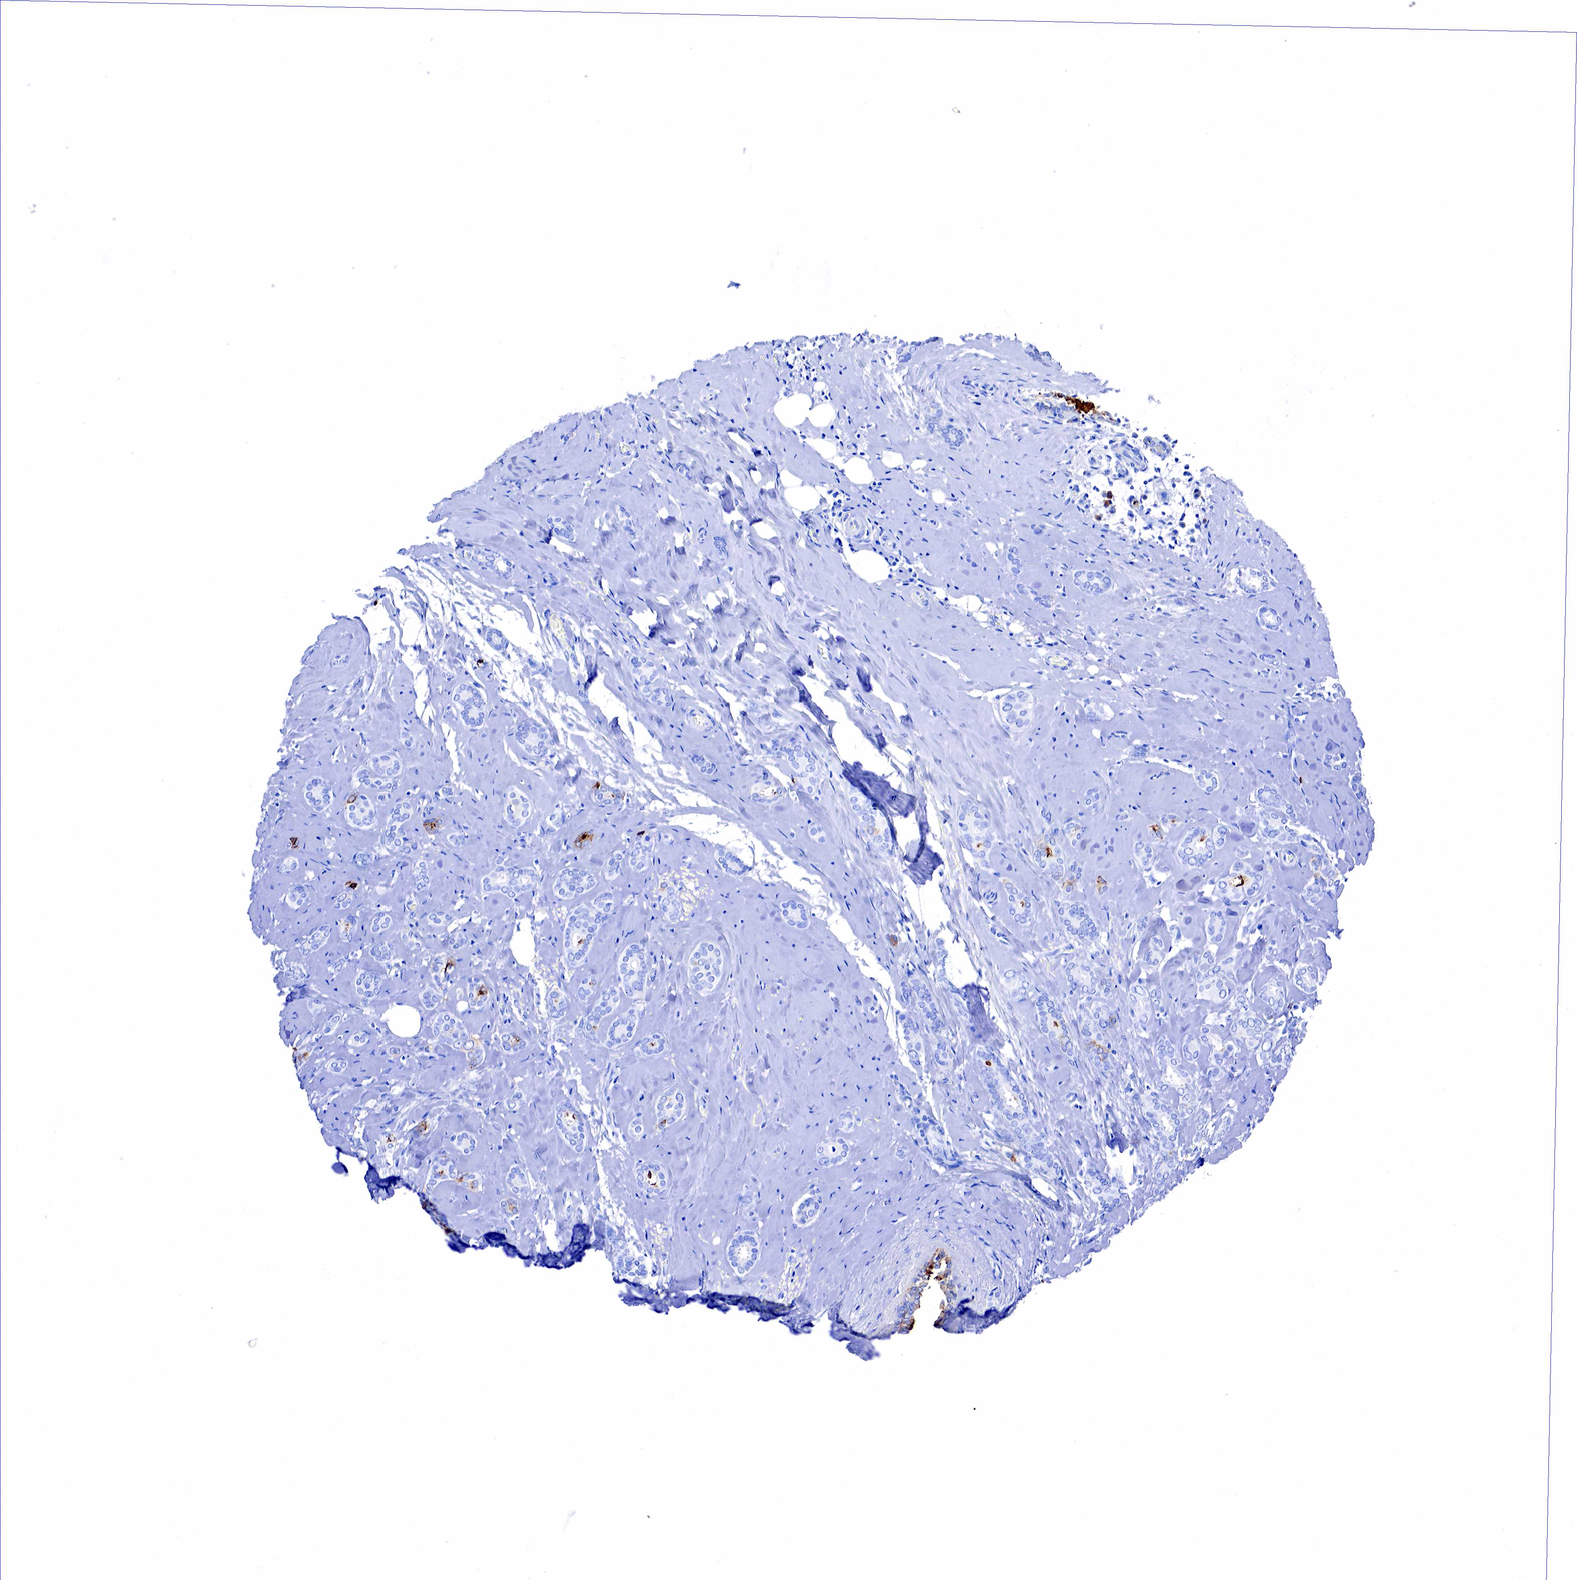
{"staining": {"intensity": "strong", "quantity": "<25%", "location": "cytoplasmic/membranous"}, "tissue": "breast cancer", "cell_type": "Tumor cells", "image_type": "cancer", "snomed": [{"axis": "morphology", "description": "Duct carcinoma"}, {"axis": "topography", "description": "Breast"}], "caption": "Breast cancer (infiltrating ductal carcinoma) tissue exhibits strong cytoplasmic/membranous staining in approximately <25% of tumor cells", "gene": "FUT4", "patient": {"sex": "female", "age": 50}}